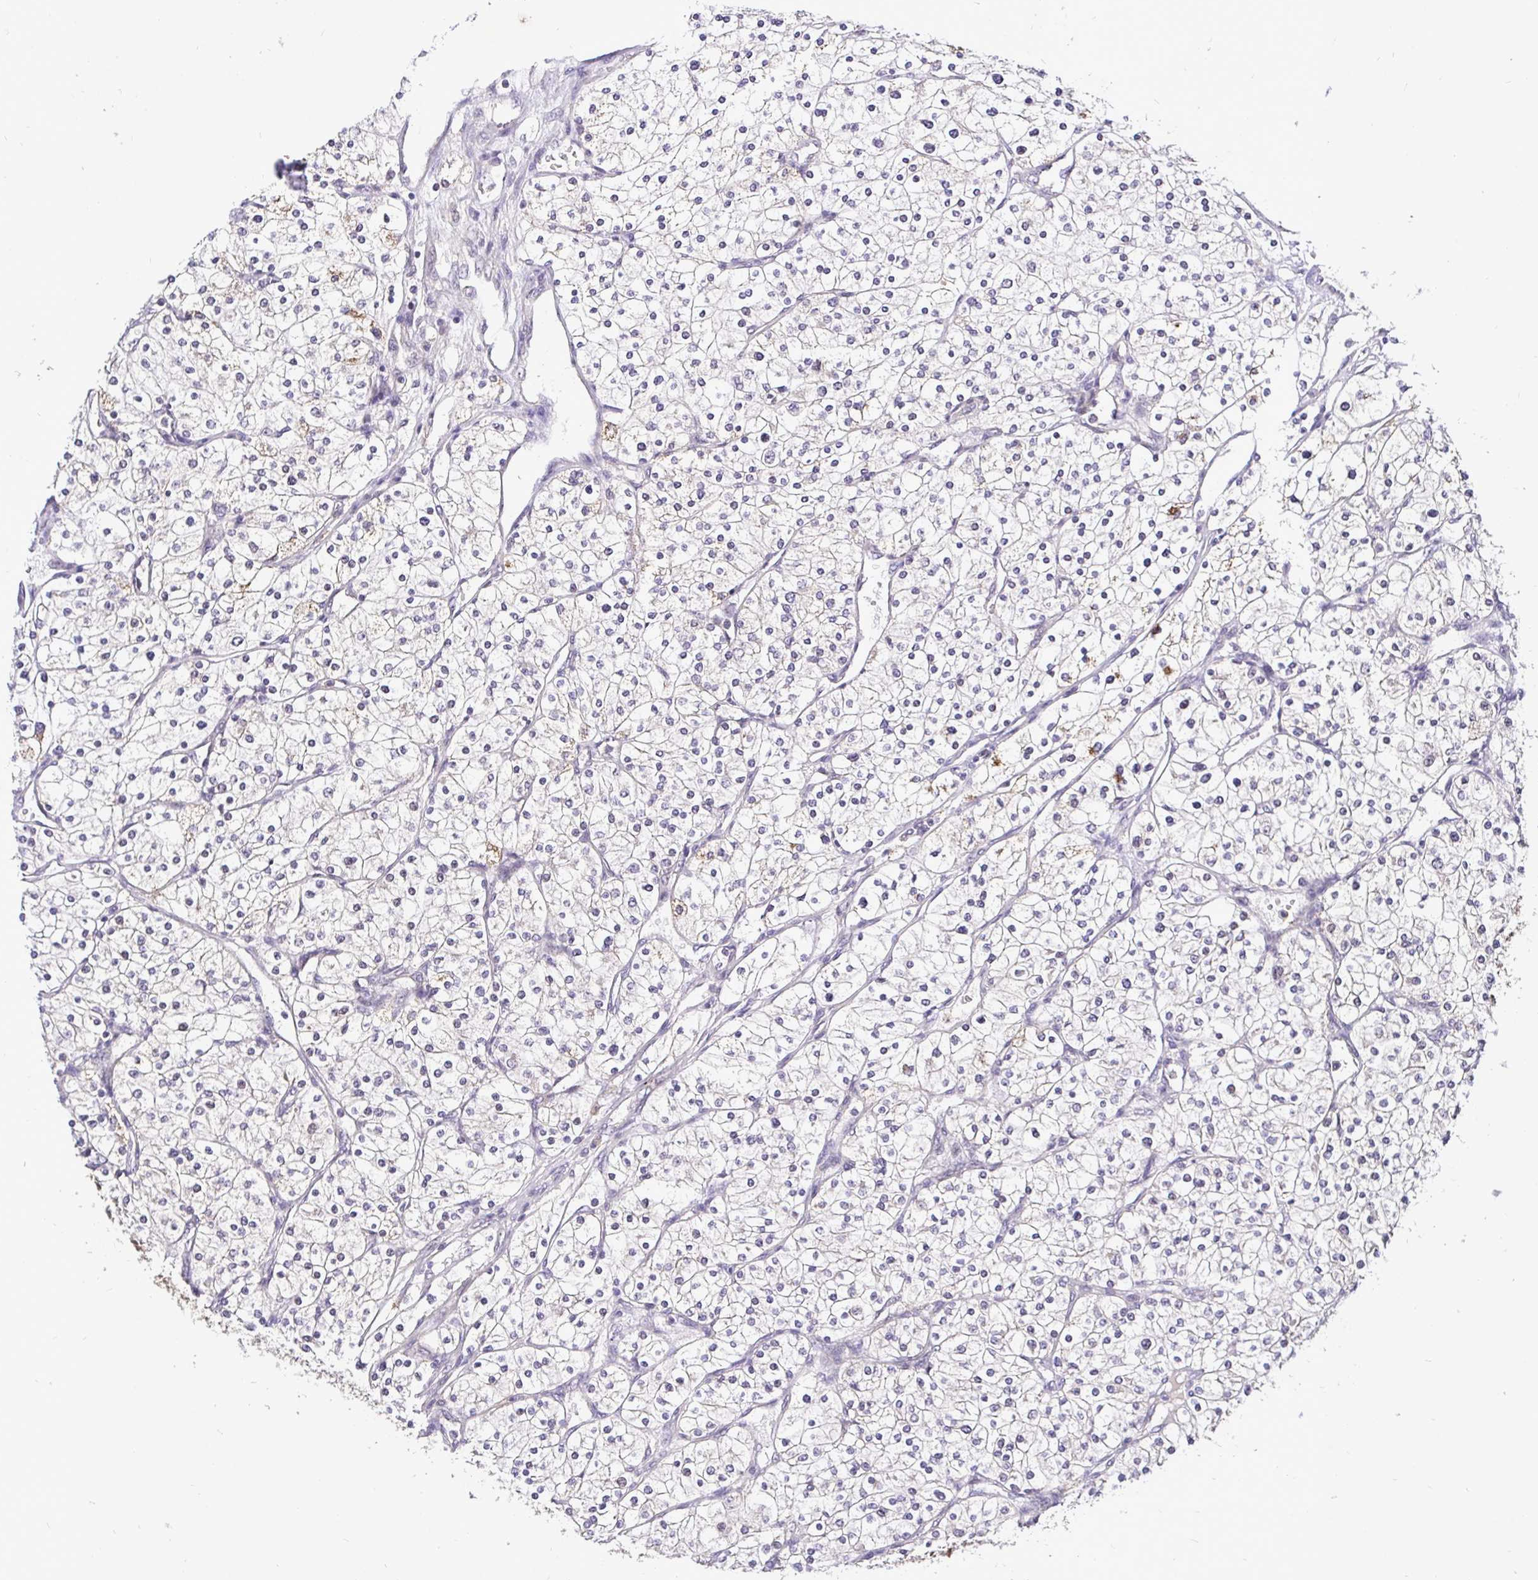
{"staining": {"intensity": "negative", "quantity": "none", "location": "none"}, "tissue": "renal cancer", "cell_type": "Tumor cells", "image_type": "cancer", "snomed": [{"axis": "morphology", "description": "Adenocarcinoma, NOS"}, {"axis": "topography", "description": "Kidney"}], "caption": "DAB (3,3'-diaminobenzidine) immunohistochemical staining of human renal cancer demonstrates no significant expression in tumor cells.", "gene": "UBE2M", "patient": {"sex": "male", "age": 80}}